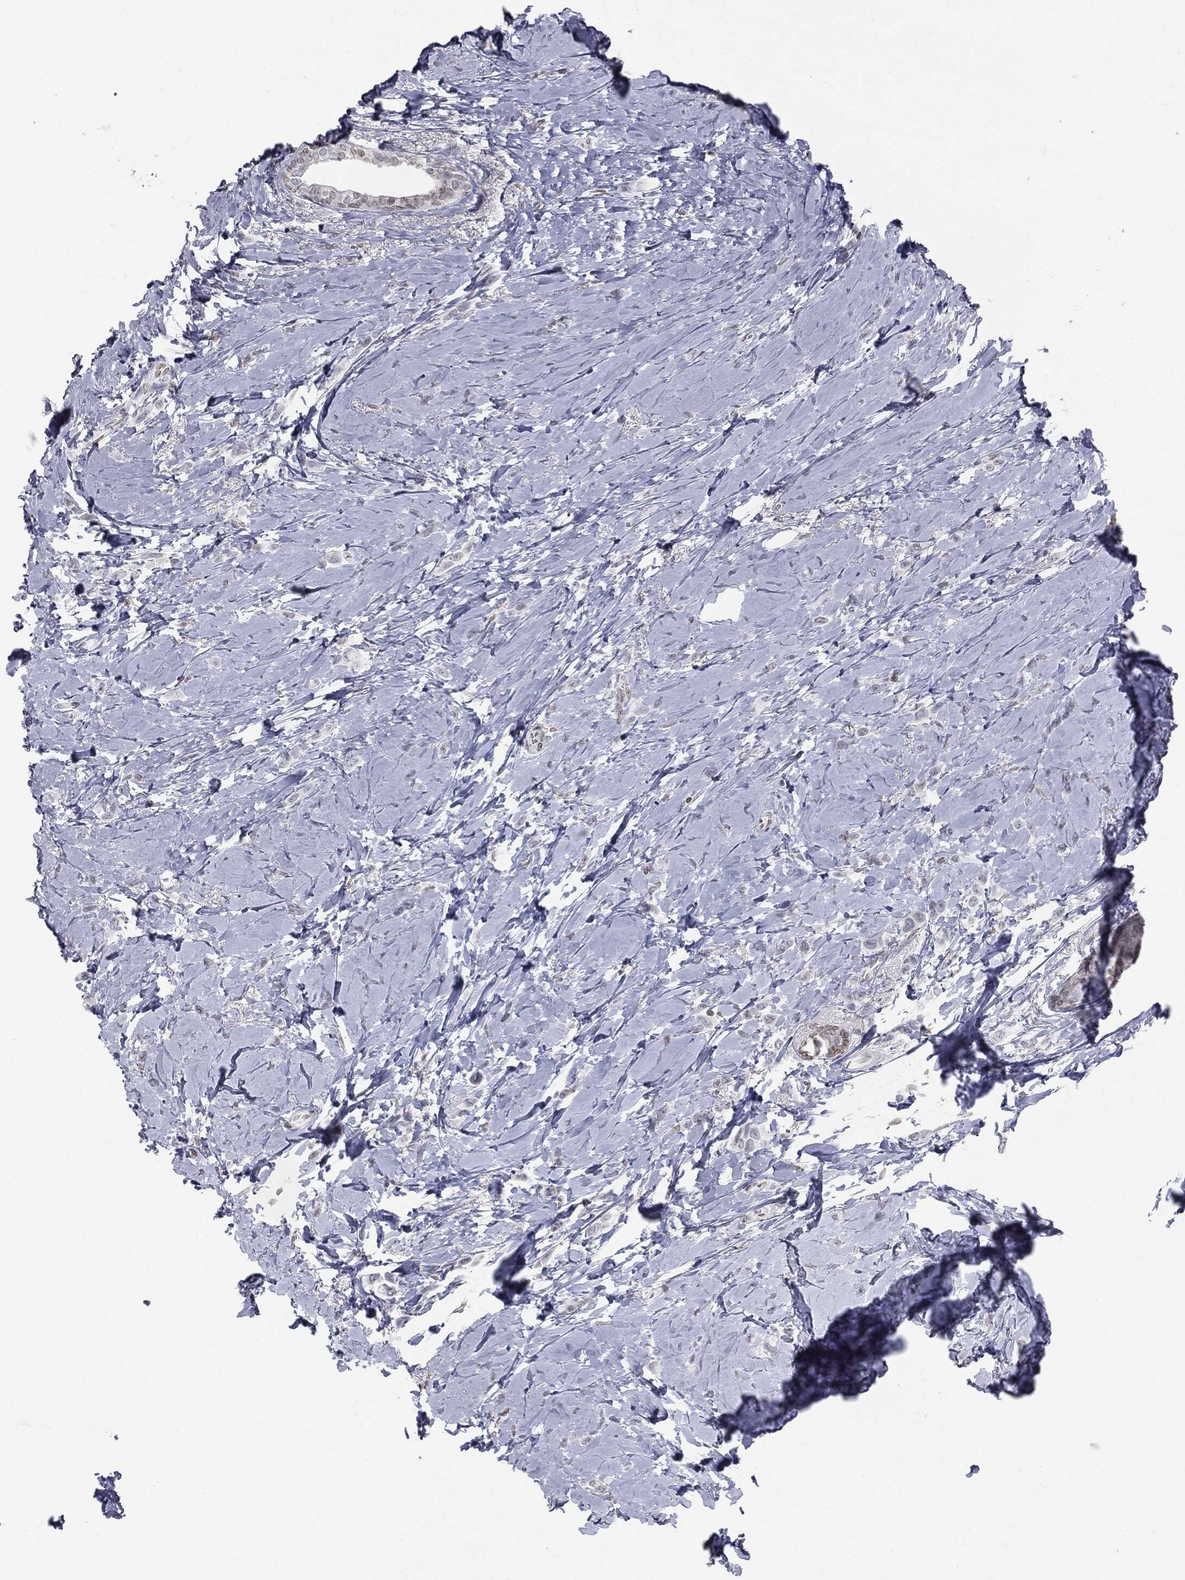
{"staining": {"intensity": "moderate", "quantity": "<25%", "location": "nuclear"}, "tissue": "breast cancer", "cell_type": "Tumor cells", "image_type": "cancer", "snomed": [{"axis": "morphology", "description": "Lobular carcinoma"}, {"axis": "topography", "description": "Breast"}], "caption": "A photomicrograph of breast cancer (lobular carcinoma) stained for a protein demonstrates moderate nuclear brown staining in tumor cells.", "gene": "ALDOB", "patient": {"sex": "female", "age": 66}}